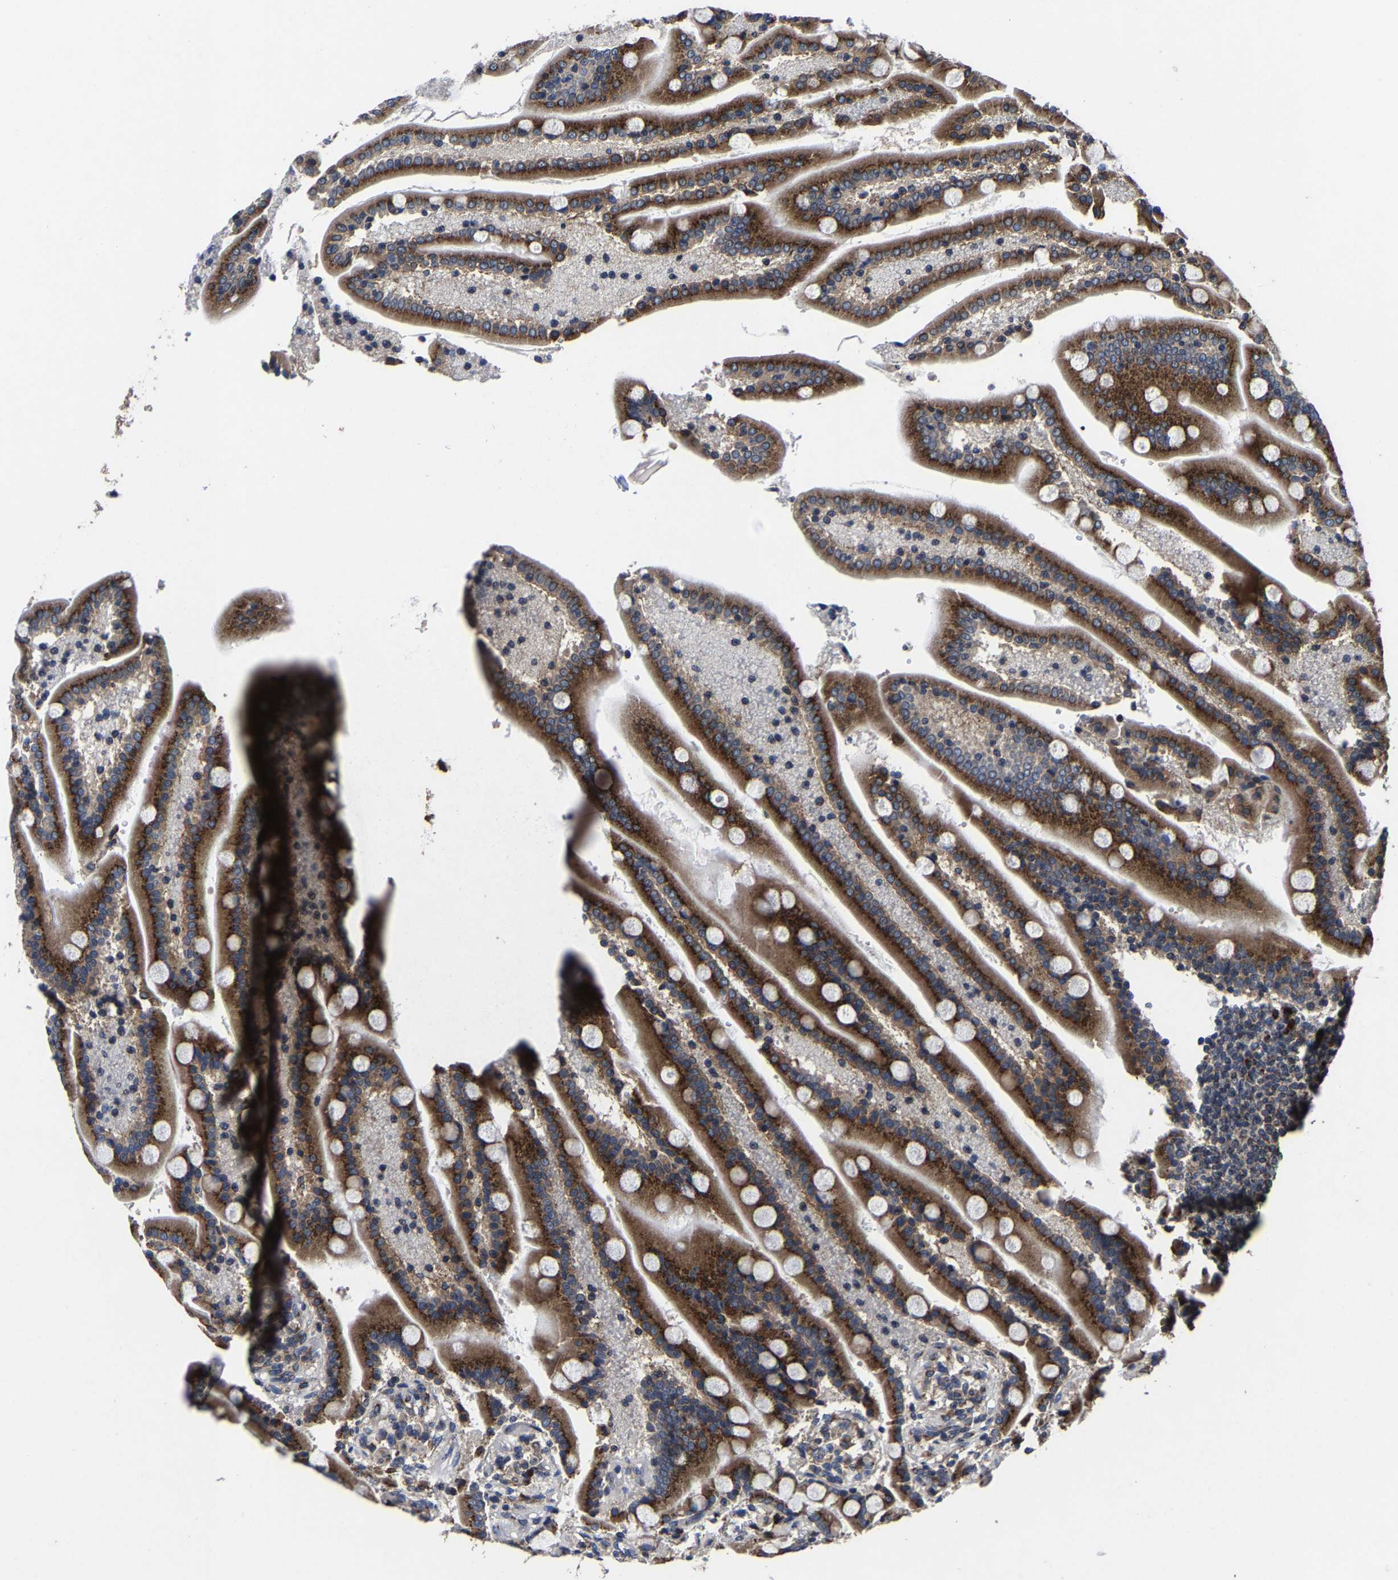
{"staining": {"intensity": "strong", "quantity": ">75%", "location": "cytoplasmic/membranous"}, "tissue": "duodenum", "cell_type": "Glandular cells", "image_type": "normal", "snomed": [{"axis": "morphology", "description": "Normal tissue, NOS"}, {"axis": "topography", "description": "Duodenum"}], "caption": "A photomicrograph of duodenum stained for a protein demonstrates strong cytoplasmic/membranous brown staining in glandular cells.", "gene": "EBAG9", "patient": {"sex": "male", "age": 54}}